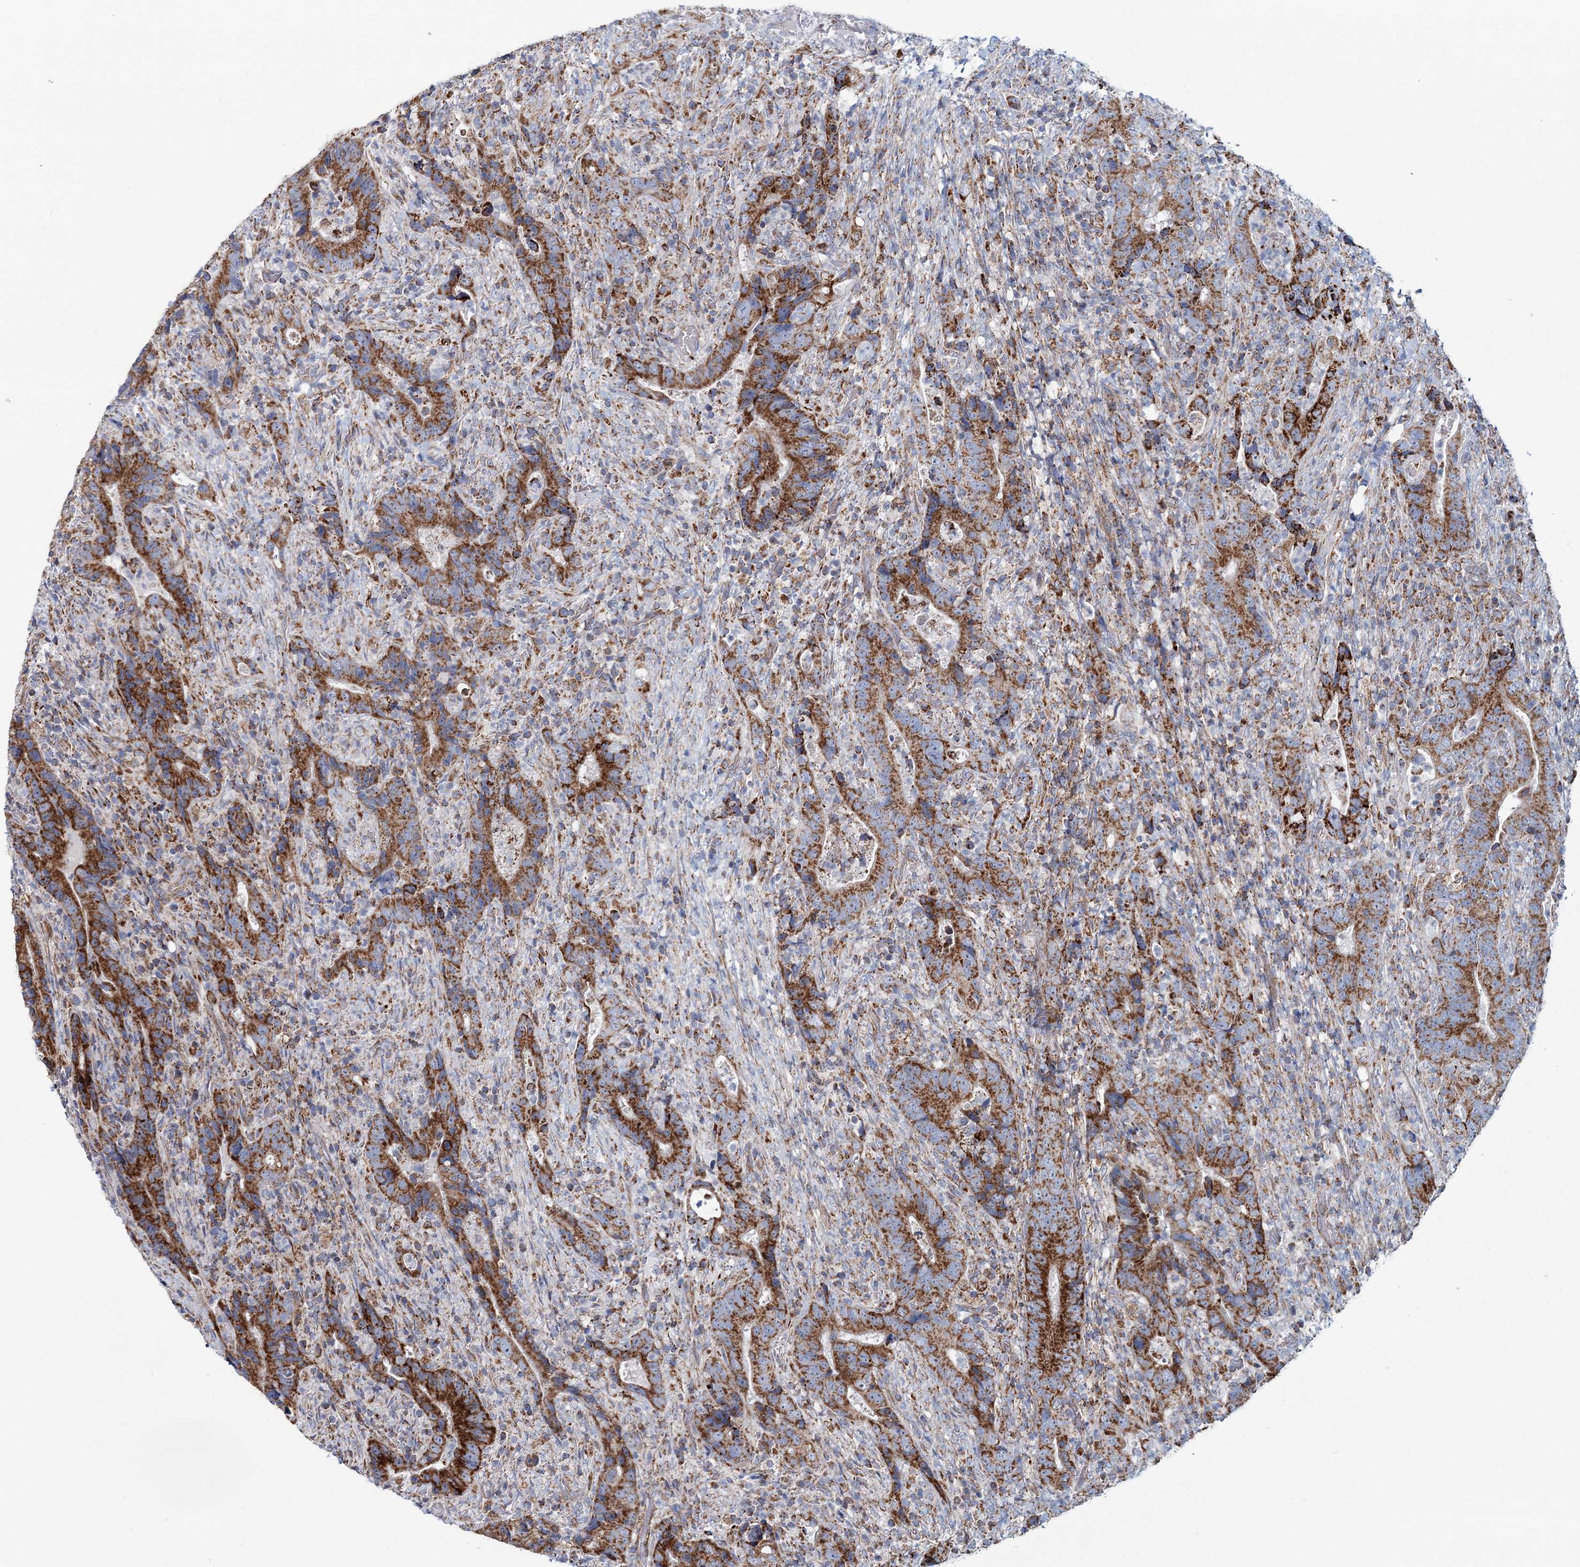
{"staining": {"intensity": "strong", "quantity": ">75%", "location": "cytoplasmic/membranous"}, "tissue": "colorectal cancer", "cell_type": "Tumor cells", "image_type": "cancer", "snomed": [{"axis": "morphology", "description": "Adenocarcinoma, NOS"}, {"axis": "topography", "description": "Colon"}], "caption": "Immunohistochemical staining of colorectal adenocarcinoma exhibits high levels of strong cytoplasmic/membranous protein positivity in about >75% of tumor cells.", "gene": "ARHGAP6", "patient": {"sex": "female", "age": 75}}